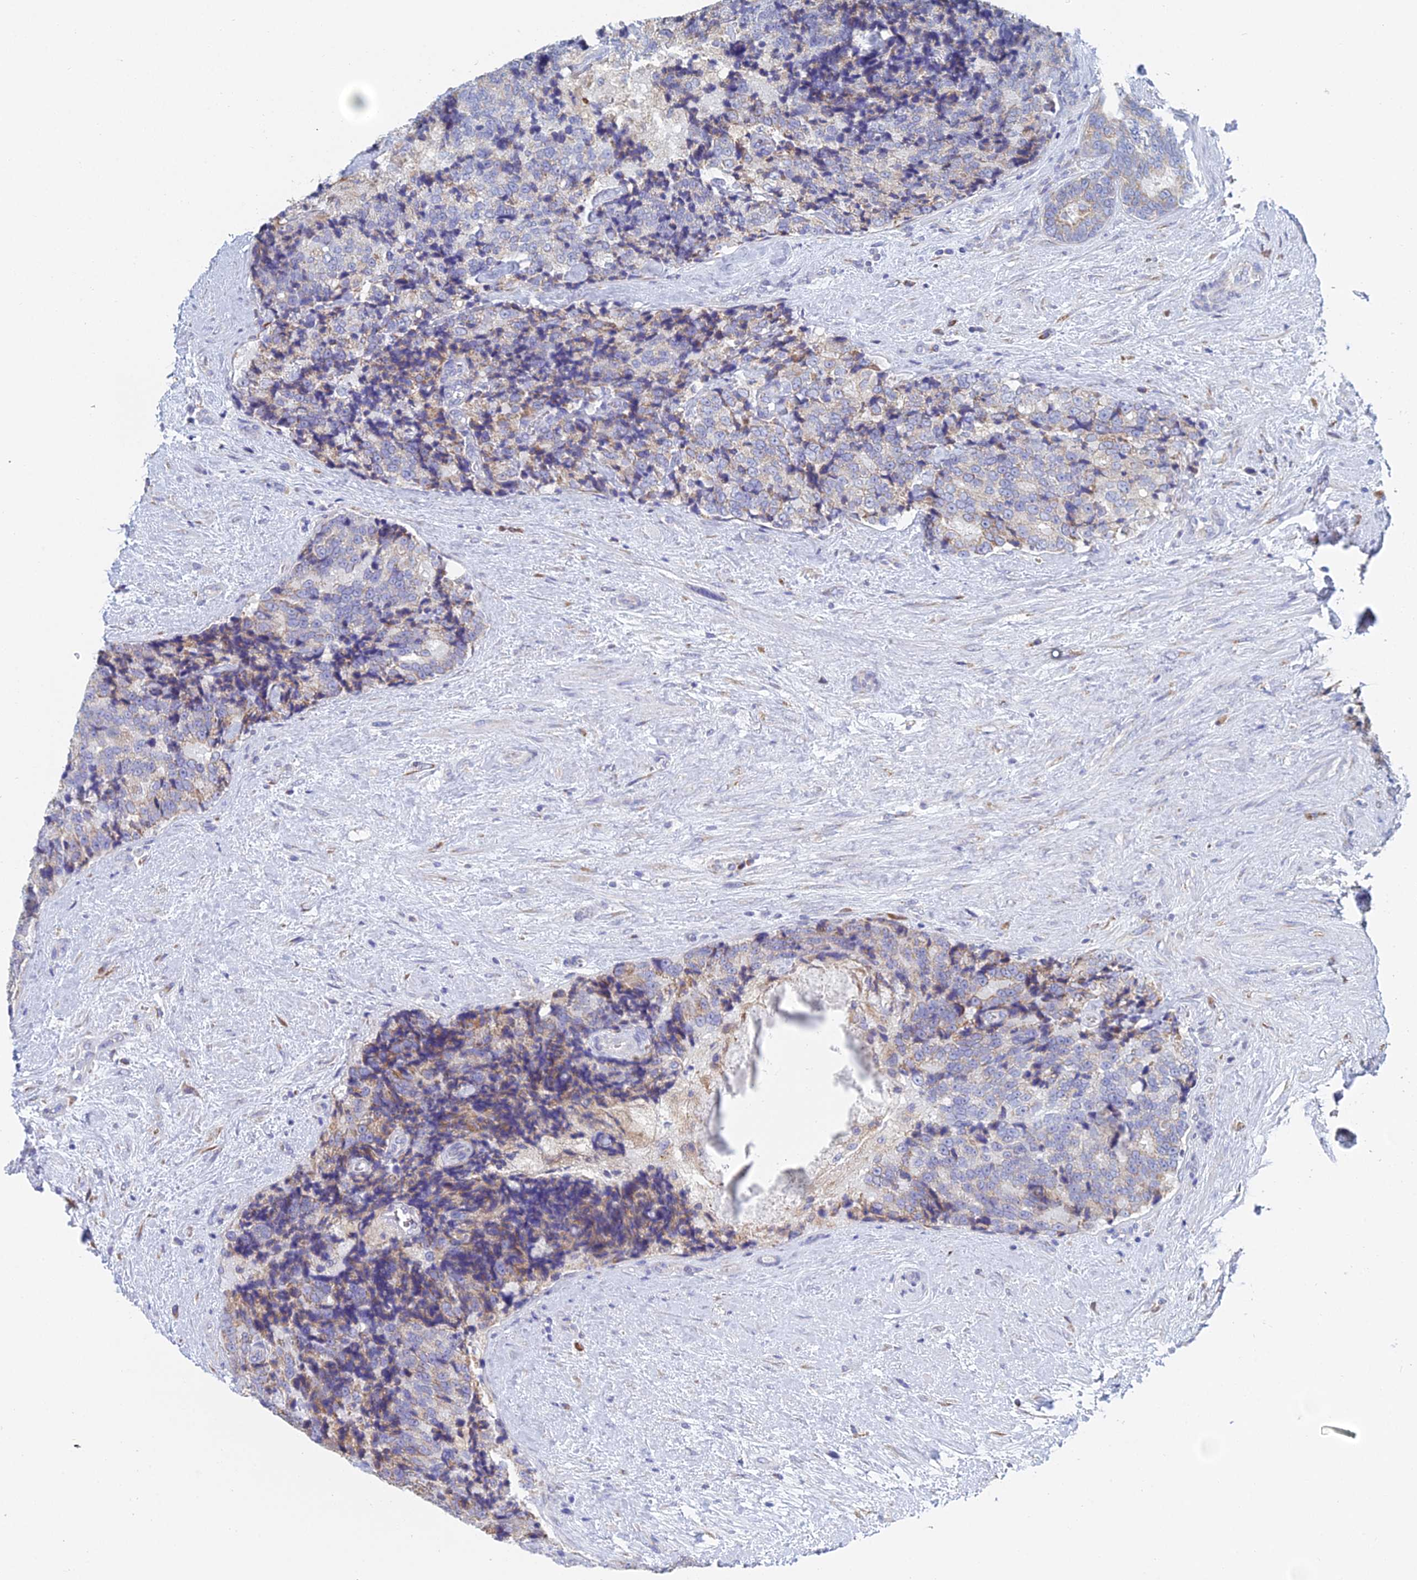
{"staining": {"intensity": "weak", "quantity": "<25%", "location": "cytoplasmic/membranous"}, "tissue": "prostate cancer", "cell_type": "Tumor cells", "image_type": "cancer", "snomed": [{"axis": "morphology", "description": "Adenocarcinoma, High grade"}, {"axis": "topography", "description": "Prostate"}], "caption": "The histopathology image exhibits no staining of tumor cells in prostate adenocarcinoma (high-grade).", "gene": "CRACR2B", "patient": {"sex": "male", "age": 70}}